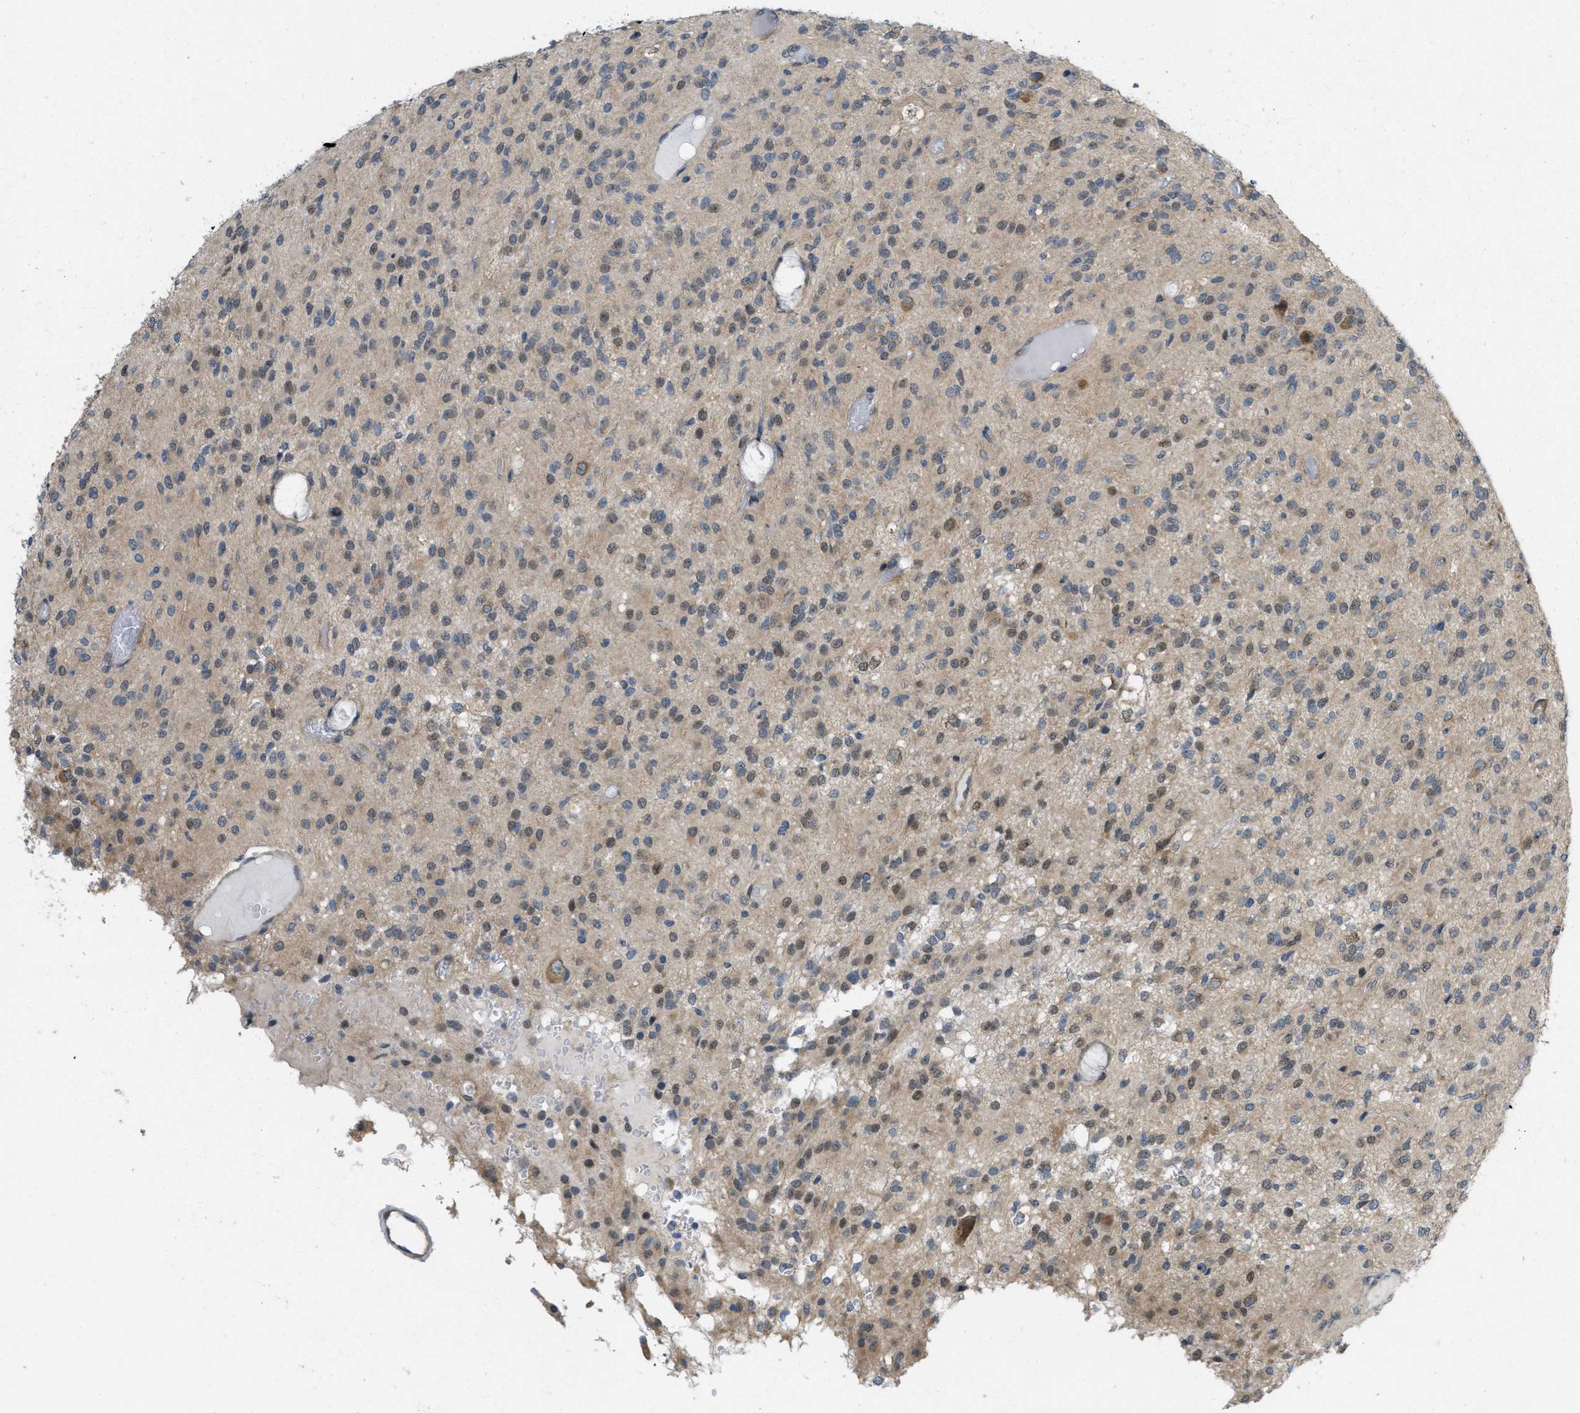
{"staining": {"intensity": "weak", "quantity": "<25%", "location": "cytoplasmic/membranous"}, "tissue": "glioma", "cell_type": "Tumor cells", "image_type": "cancer", "snomed": [{"axis": "morphology", "description": "Glioma, malignant, High grade"}, {"axis": "topography", "description": "Brain"}], "caption": "This is a photomicrograph of immunohistochemistry staining of malignant glioma (high-grade), which shows no staining in tumor cells. The staining was performed using DAB (3,3'-diaminobenzidine) to visualize the protein expression in brown, while the nuclei were stained in blue with hematoxylin (Magnification: 20x).", "gene": "IFNLR1", "patient": {"sex": "female", "age": 59}}